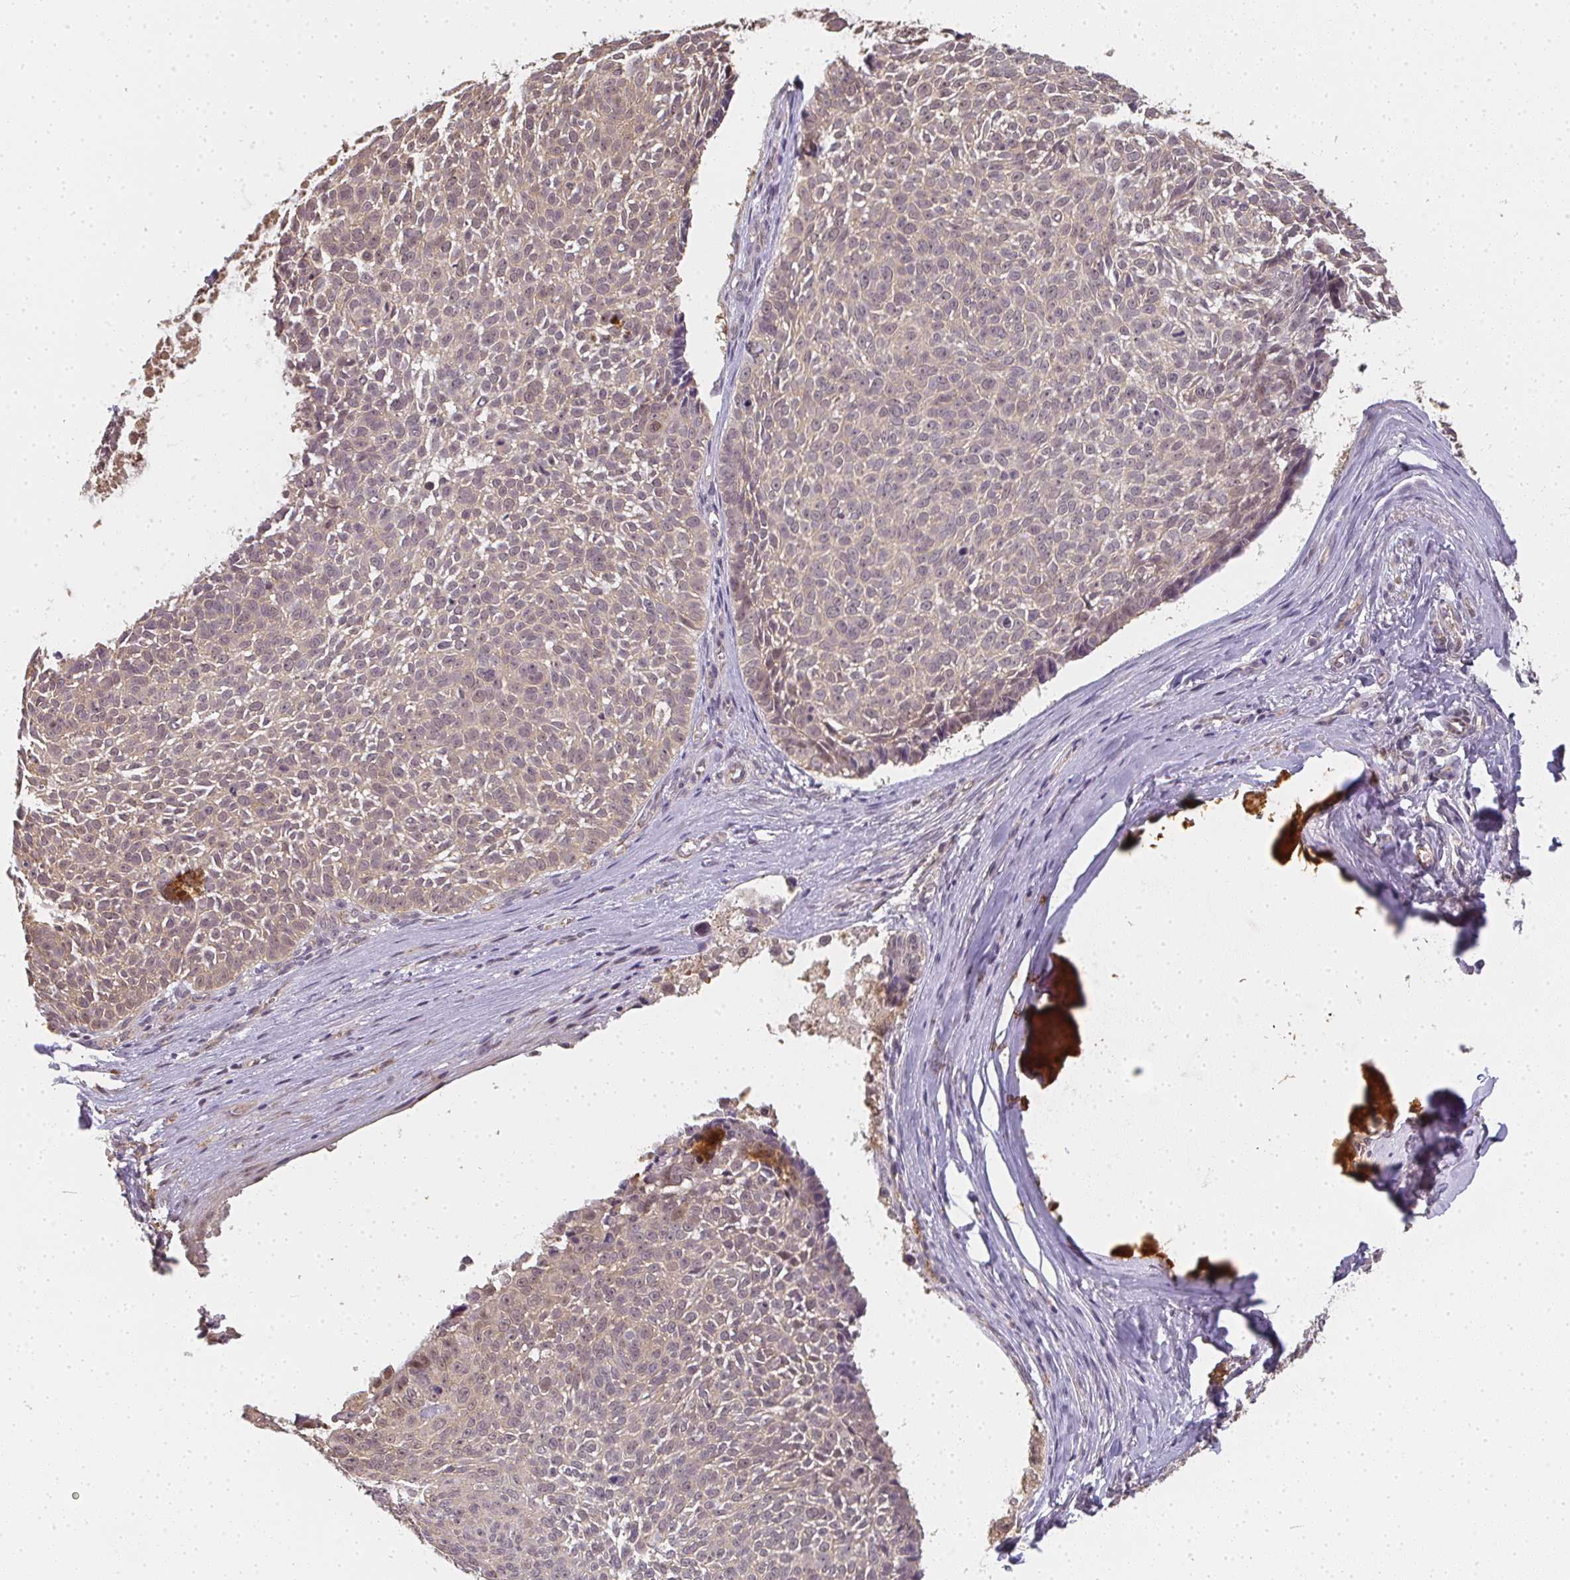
{"staining": {"intensity": "negative", "quantity": "none", "location": "none"}, "tissue": "skin cancer", "cell_type": "Tumor cells", "image_type": "cancer", "snomed": [{"axis": "morphology", "description": "Basal cell carcinoma"}, {"axis": "topography", "description": "Skin"}, {"axis": "topography", "description": "Skin of face"}, {"axis": "topography", "description": "Skin of nose"}], "caption": "Tumor cells show no significant protein staining in skin cancer (basal cell carcinoma).", "gene": "SLC35B3", "patient": {"sex": "female", "age": 86}}